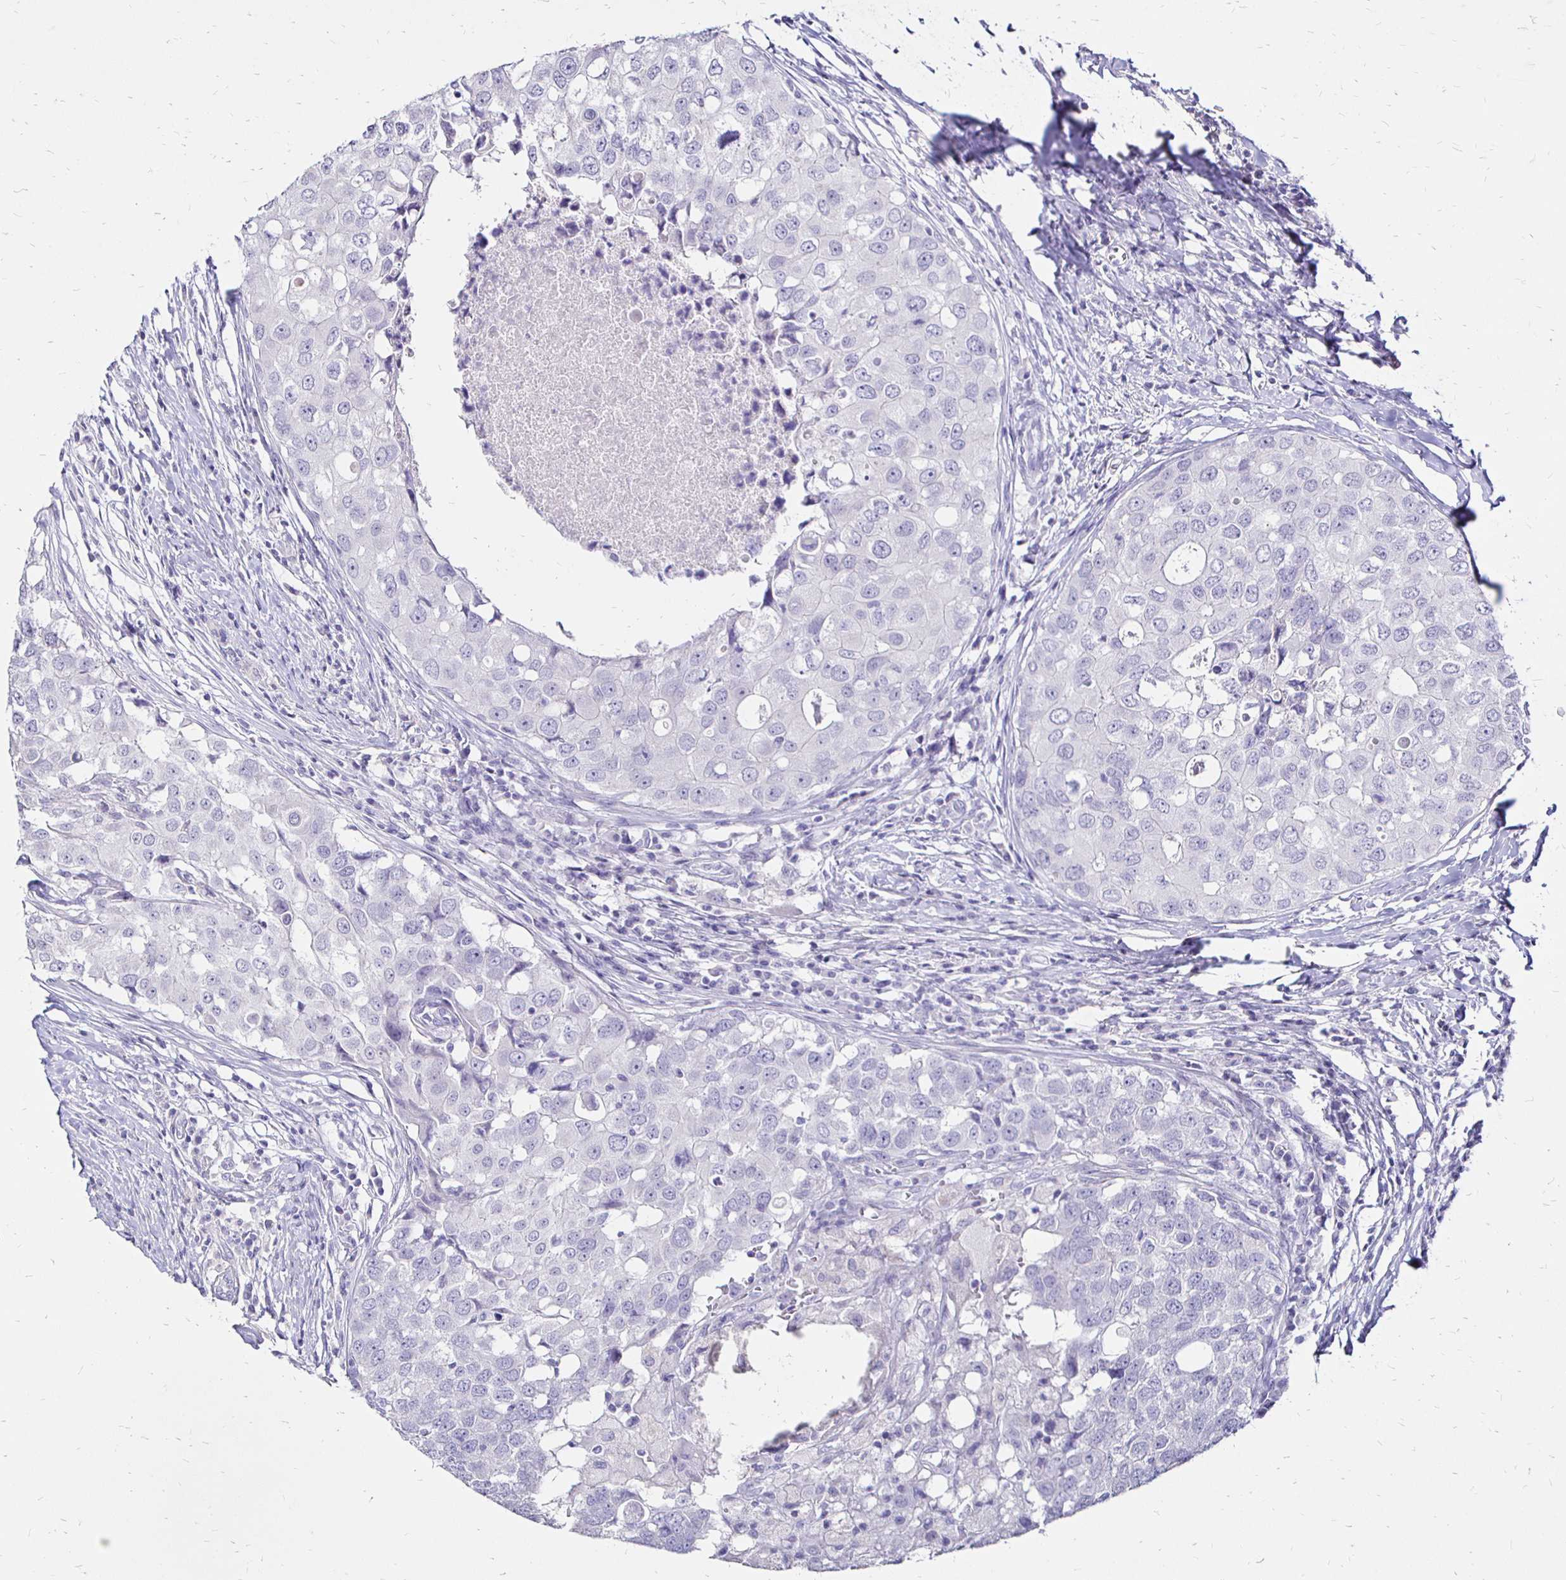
{"staining": {"intensity": "negative", "quantity": "none", "location": "none"}, "tissue": "breast cancer", "cell_type": "Tumor cells", "image_type": "cancer", "snomed": [{"axis": "morphology", "description": "Duct carcinoma"}, {"axis": "topography", "description": "Breast"}], "caption": "Tumor cells show no significant protein expression in breast cancer (invasive ductal carcinoma).", "gene": "IRGC", "patient": {"sex": "female", "age": 27}}